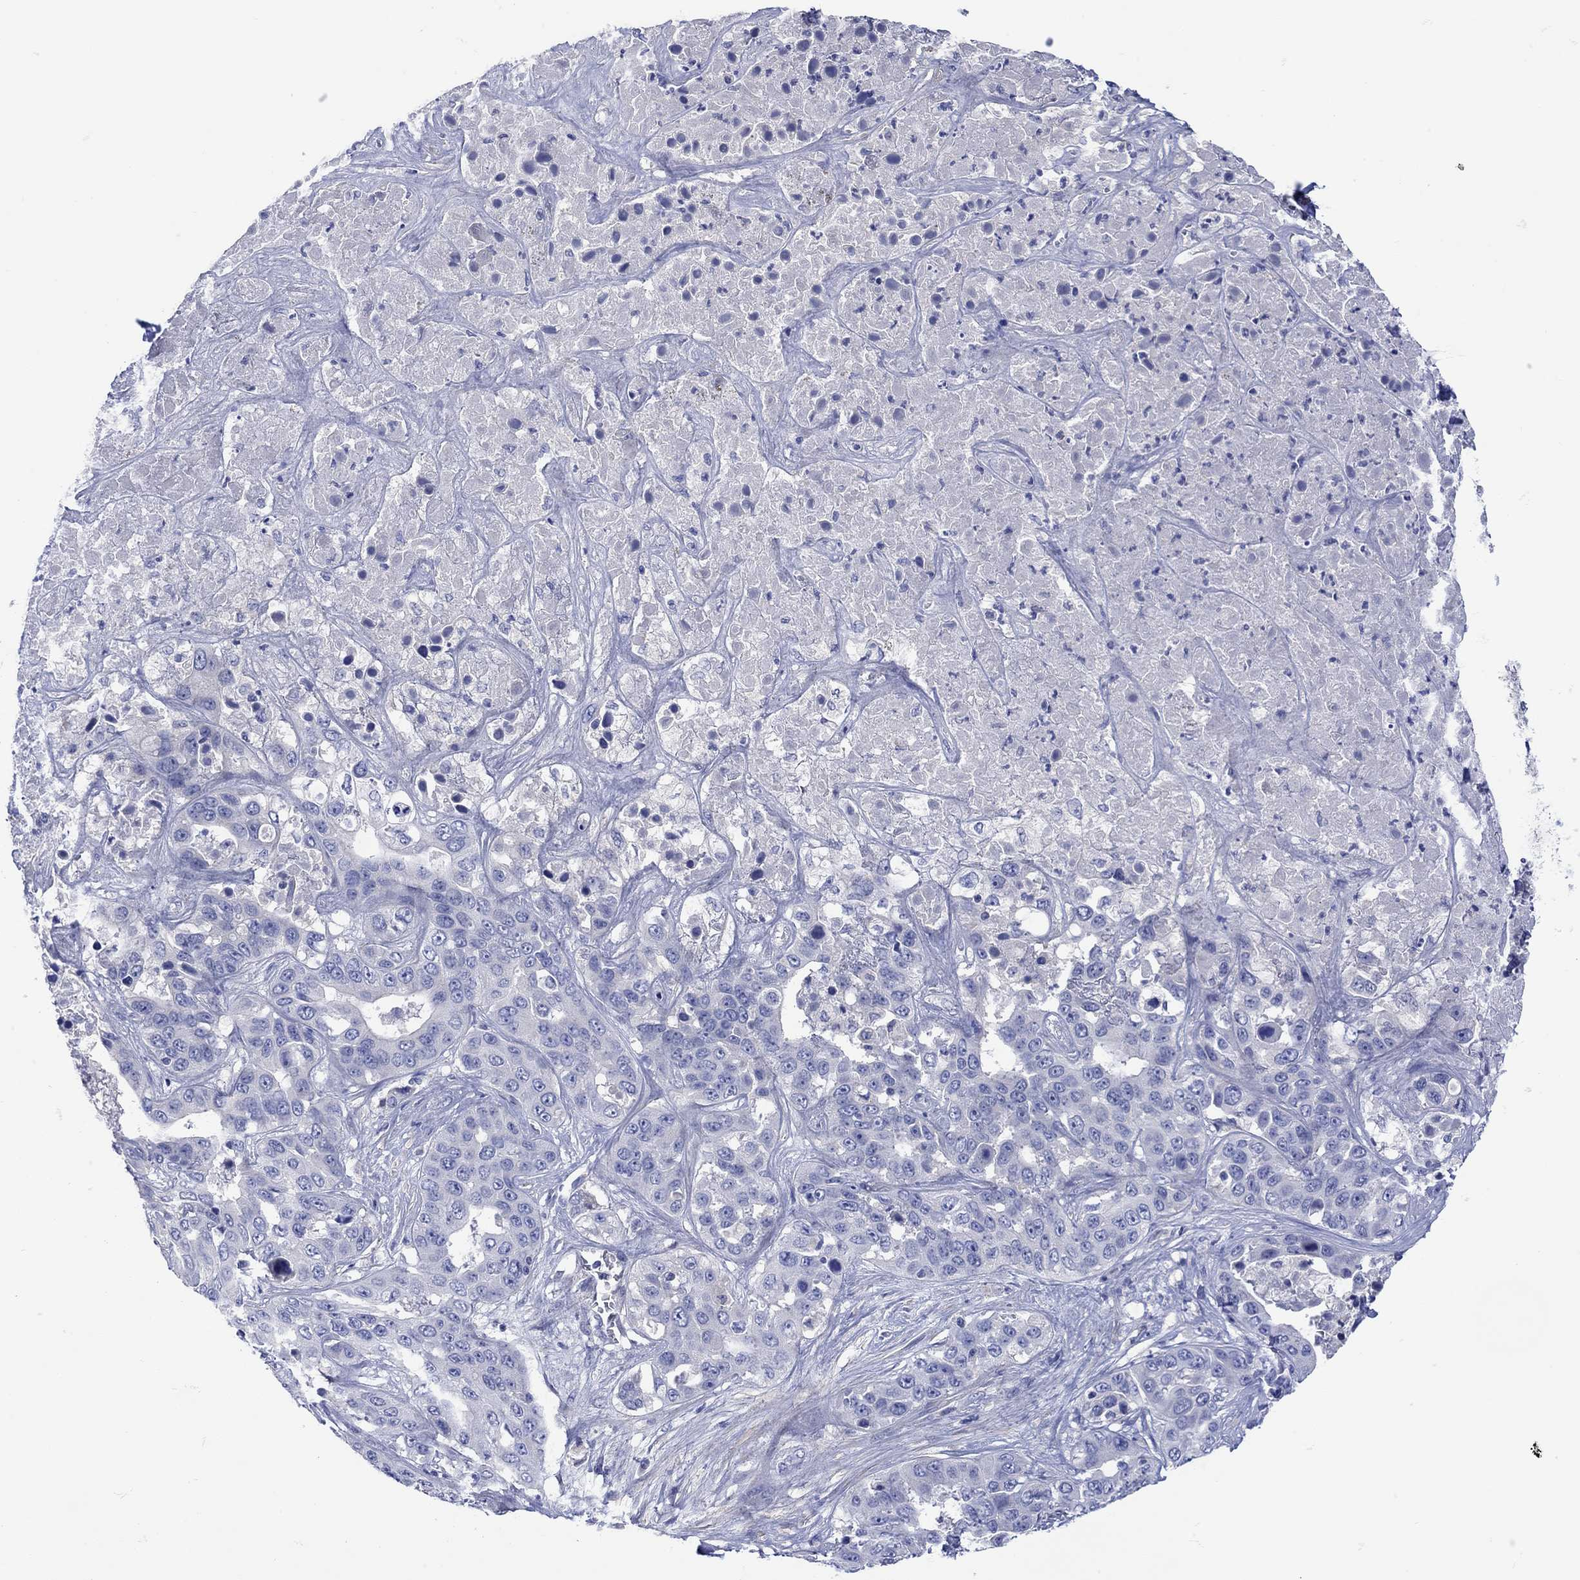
{"staining": {"intensity": "negative", "quantity": "none", "location": "none"}, "tissue": "liver cancer", "cell_type": "Tumor cells", "image_type": "cancer", "snomed": [{"axis": "morphology", "description": "Cholangiocarcinoma"}, {"axis": "topography", "description": "Liver"}], "caption": "High power microscopy image of an IHC image of liver cancer, revealing no significant expression in tumor cells.", "gene": "MSI1", "patient": {"sex": "female", "age": 52}}